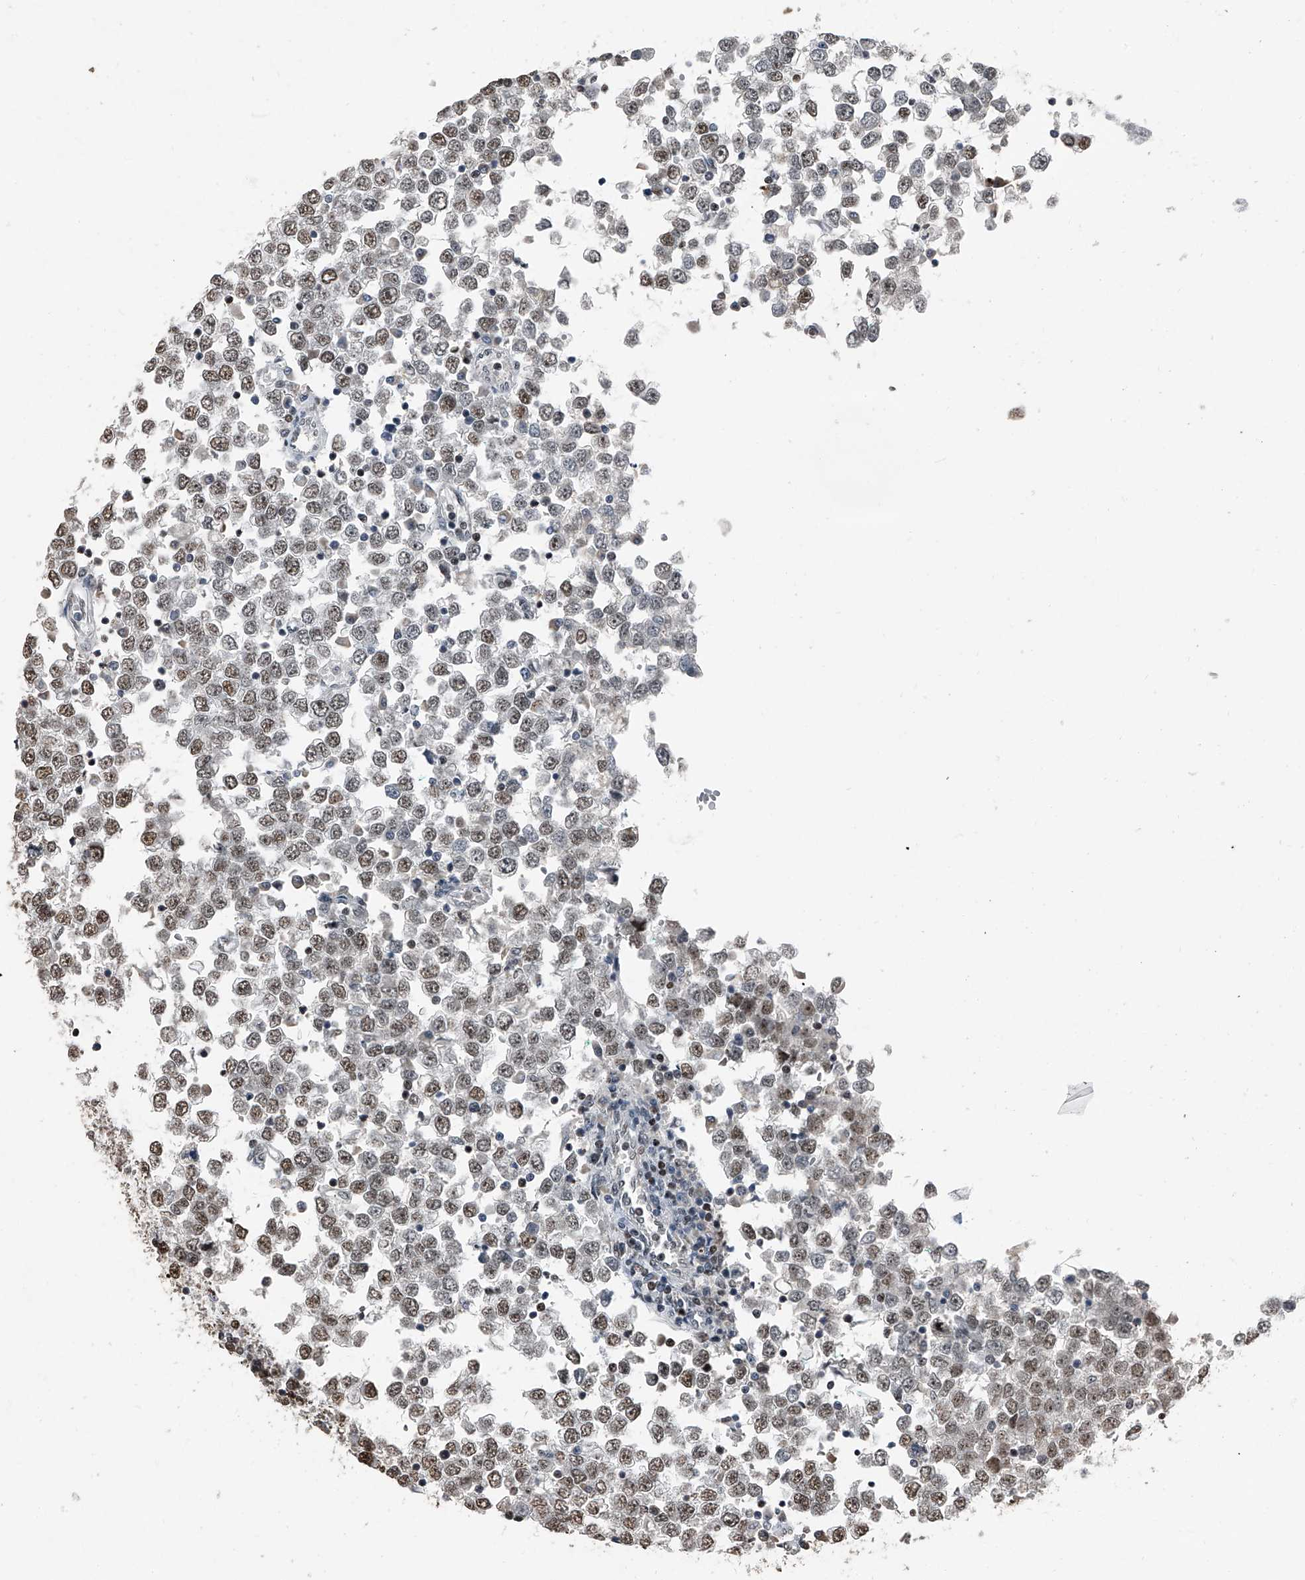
{"staining": {"intensity": "moderate", "quantity": ">75%", "location": "nuclear"}, "tissue": "testis cancer", "cell_type": "Tumor cells", "image_type": "cancer", "snomed": [{"axis": "morphology", "description": "Seminoma, NOS"}, {"axis": "topography", "description": "Testis"}], "caption": "Human testis cancer stained with a brown dye demonstrates moderate nuclear positive staining in approximately >75% of tumor cells.", "gene": "TCOF1", "patient": {"sex": "male", "age": 65}}